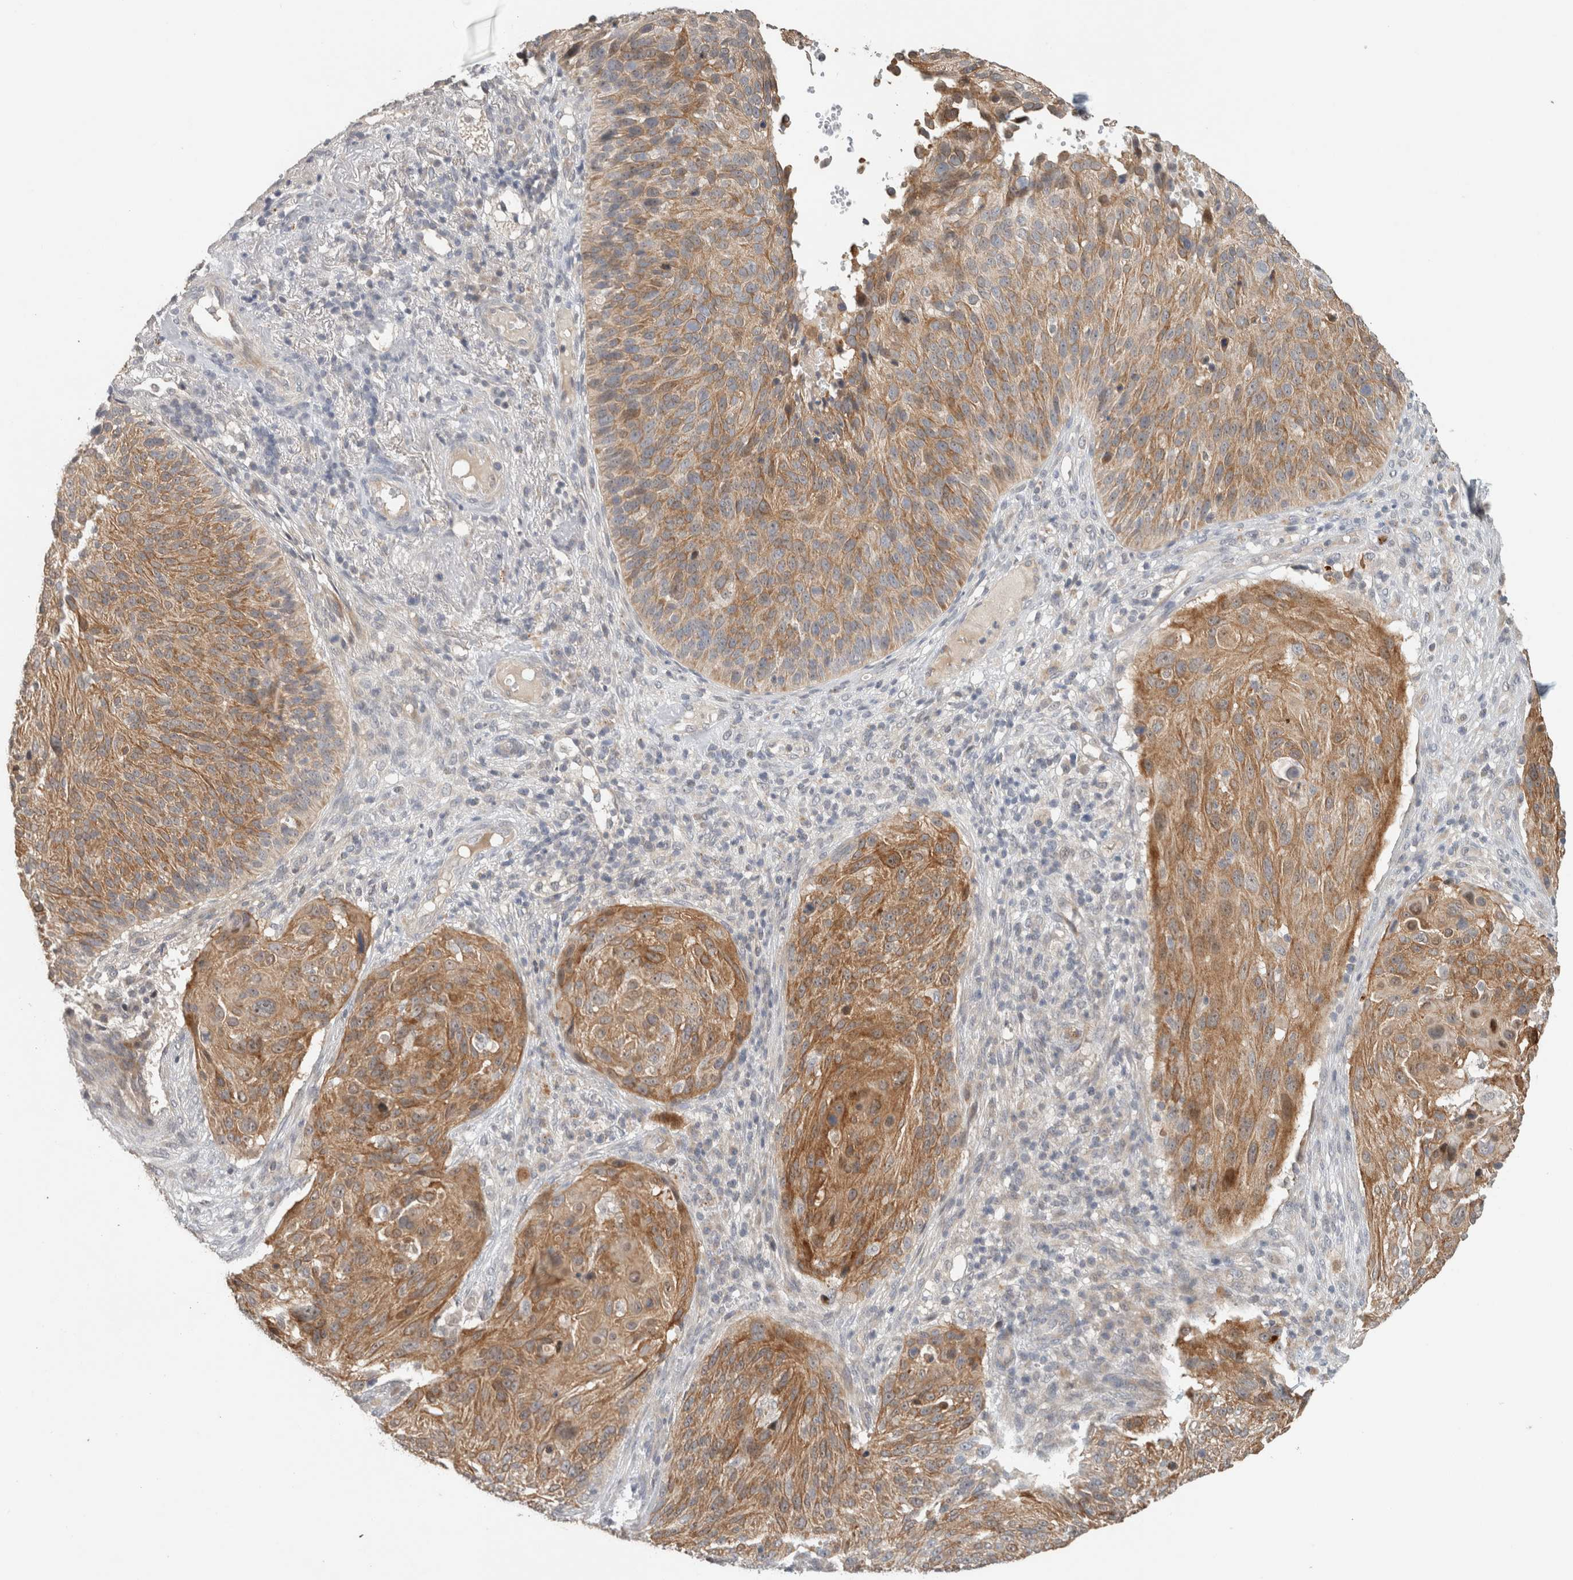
{"staining": {"intensity": "moderate", "quantity": "25%-75%", "location": "cytoplasmic/membranous"}, "tissue": "cervical cancer", "cell_type": "Tumor cells", "image_type": "cancer", "snomed": [{"axis": "morphology", "description": "Squamous cell carcinoma, NOS"}, {"axis": "topography", "description": "Cervix"}], "caption": "DAB (3,3'-diaminobenzidine) immunohistochemical staining of human cervical squamous cell carcinoma demonstrates moderate cytoplasmic/membranous protein expression in about 25%-75% of tumor cells.", "gene": "ERCC6L2", "patient": {"sex": "female", "age": 74}}